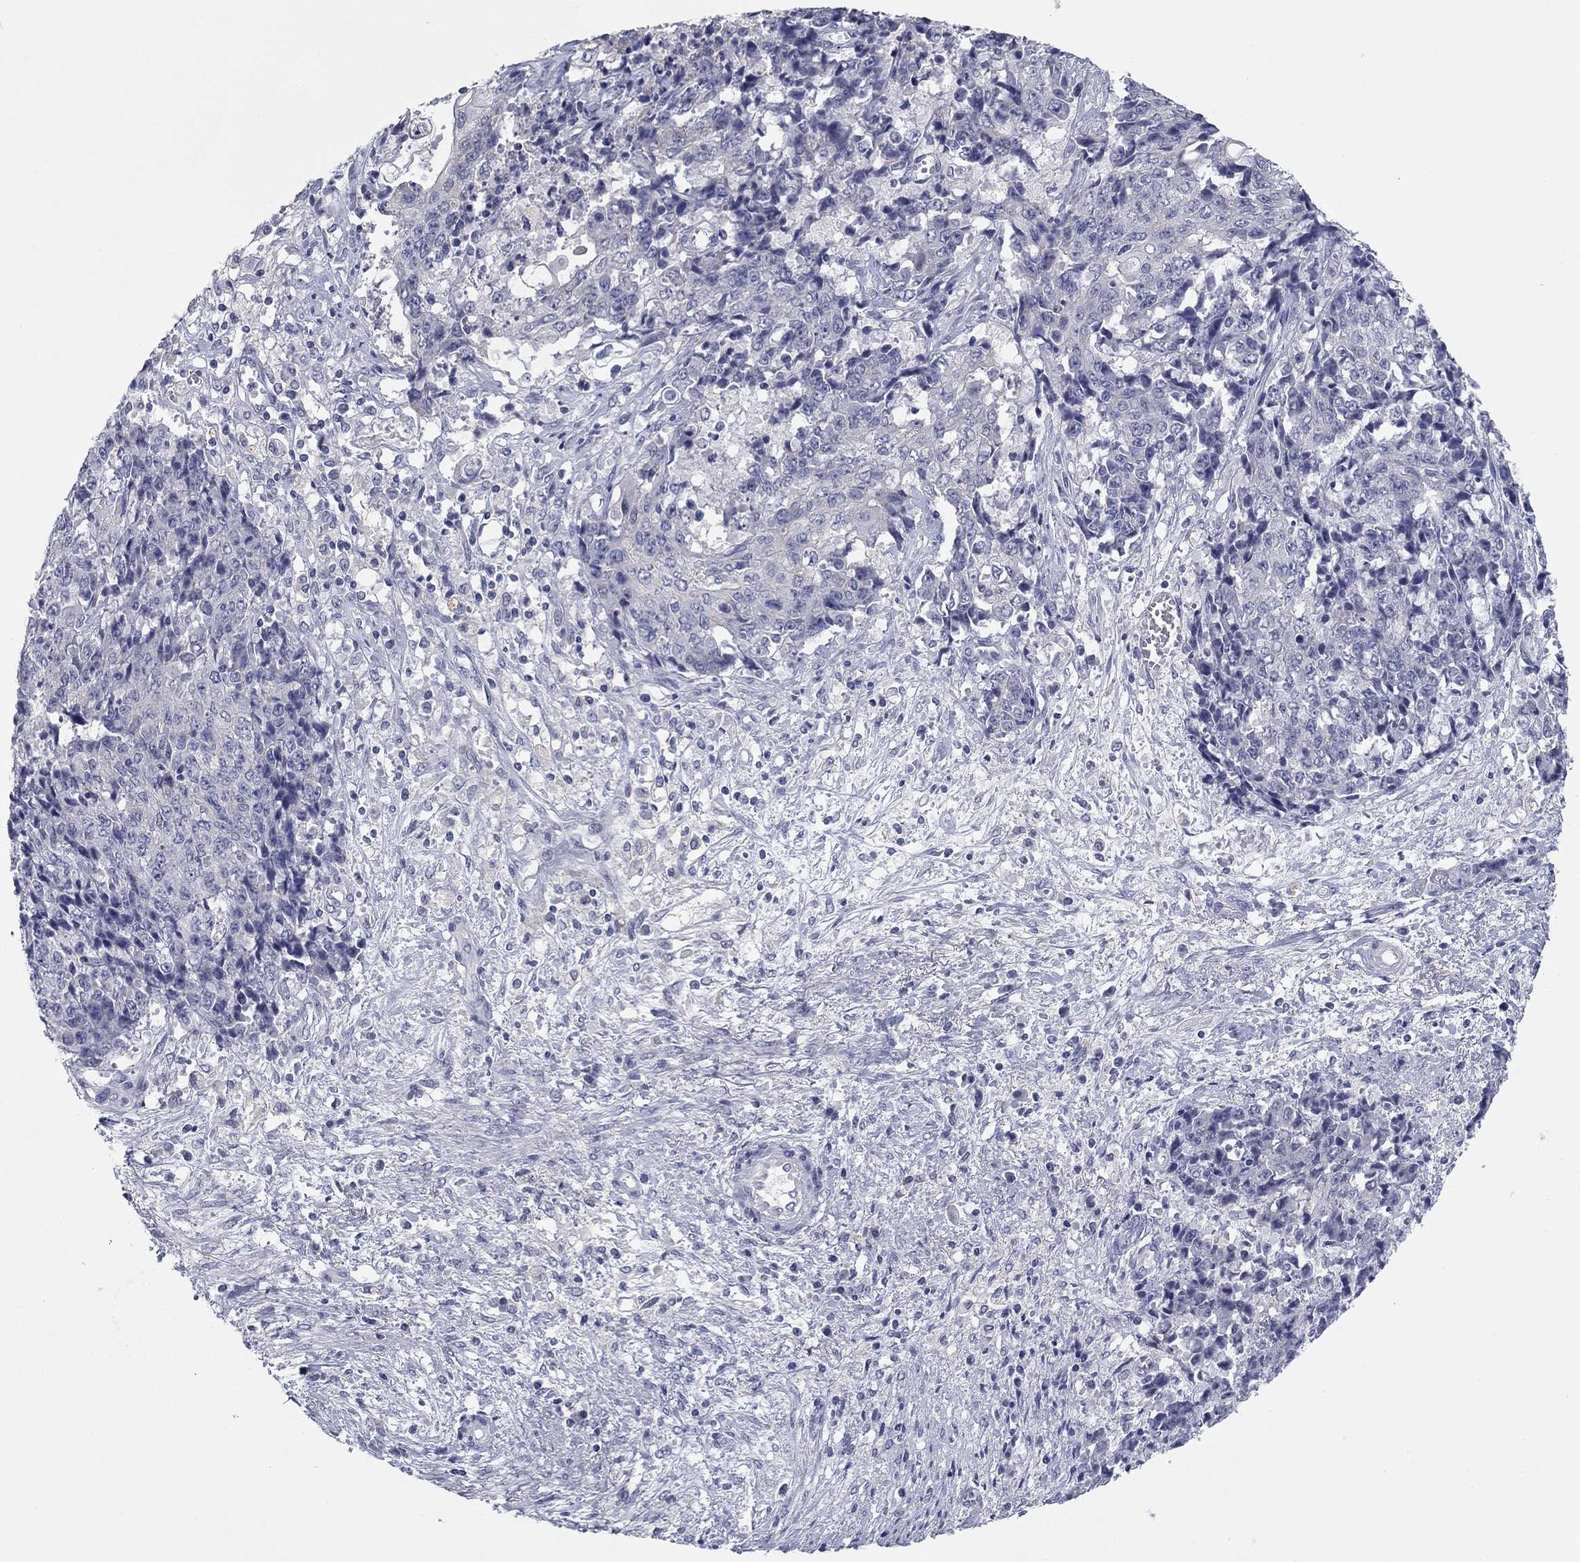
{"staining": {"intensity": "negative", "quantity": "none", "location": "none"}, "tissue": "ovarian cancer", "cell_type": "Tumor cells", "image_type": "cancer", "snomed": [{"axis": "morphology", "description": "Carcinoma, endometroid"}, {"axis": "topography", "description": "Ovary"}], "caption": "Micrograph shows no protein positivity in tumor cells of endometroid carcinoma (ovarian) tissue. (DAB immunohistochemistry with hematoxylin counter stain).", "gene": "CNTNAP4", "patient": {"sex": "female", "age": 42}}